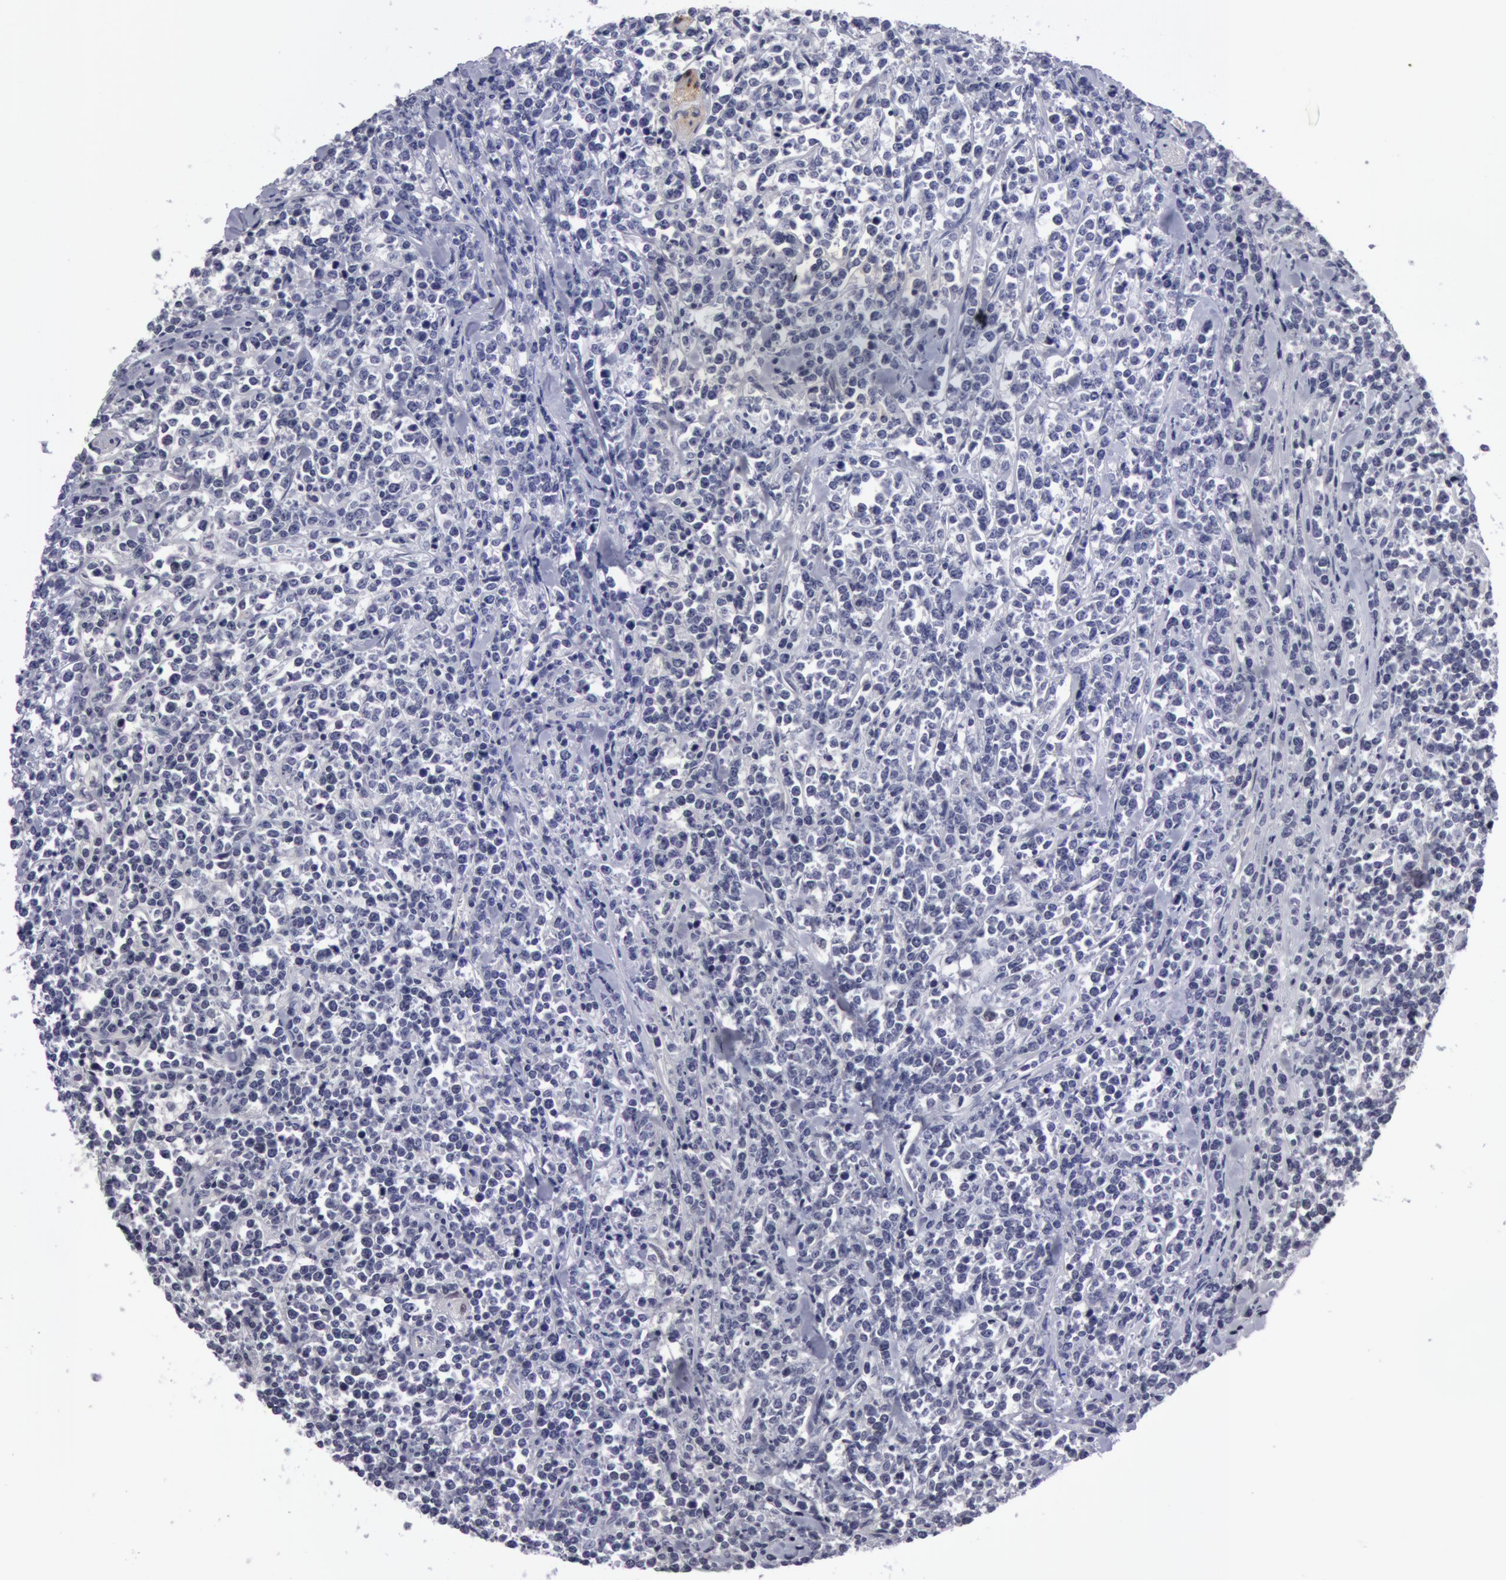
{"staining": {"intensity": "negative", "quantity": "none", "location": "none"}, "tissue": "lymphoma", "cell_type": "Tumor cells", "image_type": "cancer", "snomed": [{"axis": "morphology", "description": "Malignant lymphoma, non-Hodgkin's type, High grade"}, {"axis": "topography", "description": "Small intestine"}, {"axis": "topography", "description": "Colon"}], "caption": "The photomicrograph demonstrates no significant positivity in tumor cells of high-grade malignant lymphoma, non-Hodgkin's type.", "gene": "NLGN4X", "patient": {"sex": "male", "age": 8}}